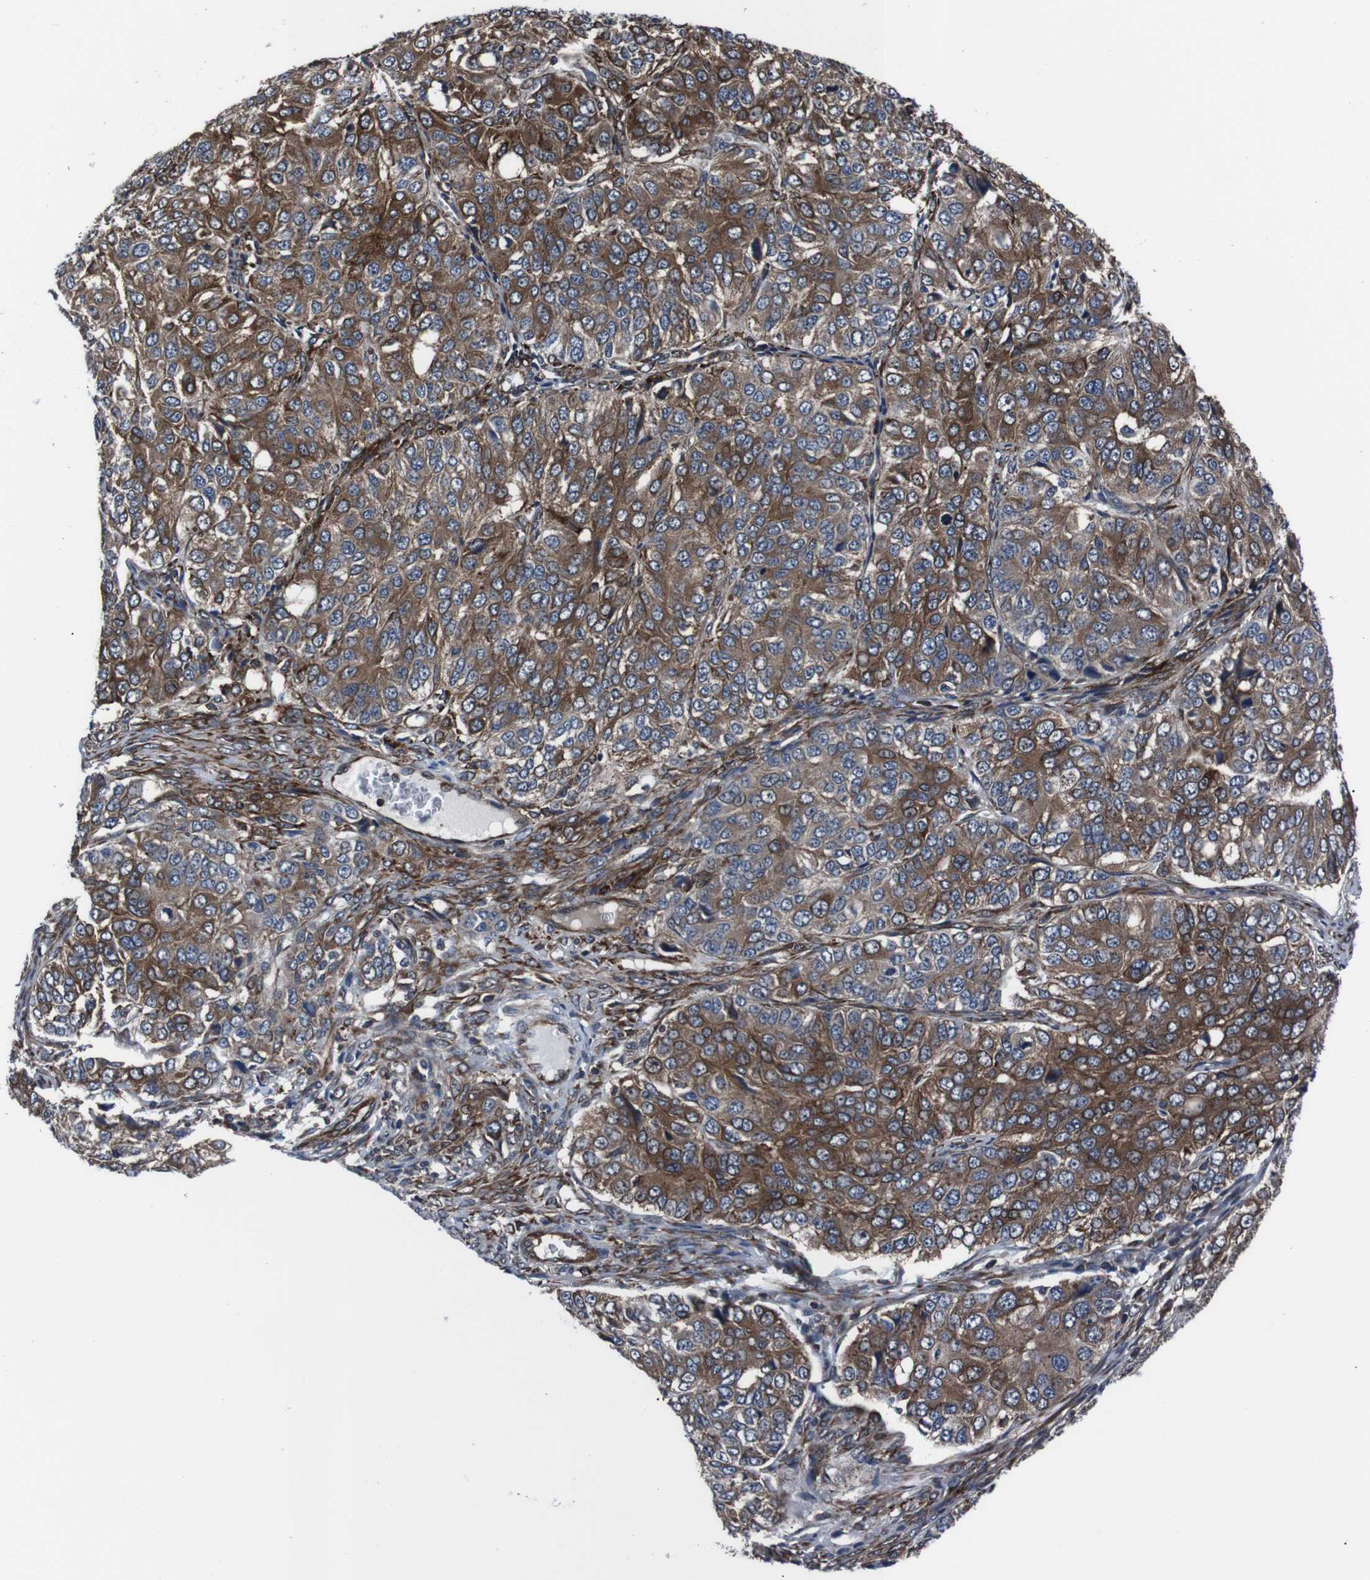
{"staining": {"intensity": "strong", "quantity": ">75%", "location": "cytoplasmic/membranous"}, "tissue": "ovarian cancer", "cell_type": "Tumor cells", "image_type": "cancer", "snomed": [{"axis": "morphology", "description": "Carcinoma, endometroid"}, {"axis": "topography", "description": "Ovary"}], "caption": "Tumor cells exhibit high levels of strong cytoplasmic/membranous staining in approximately >75% of cells in endometroid carcinoma (ovarian).", "gene": "EIF4A2", "patient": {"sex": "female", "age": 51}}